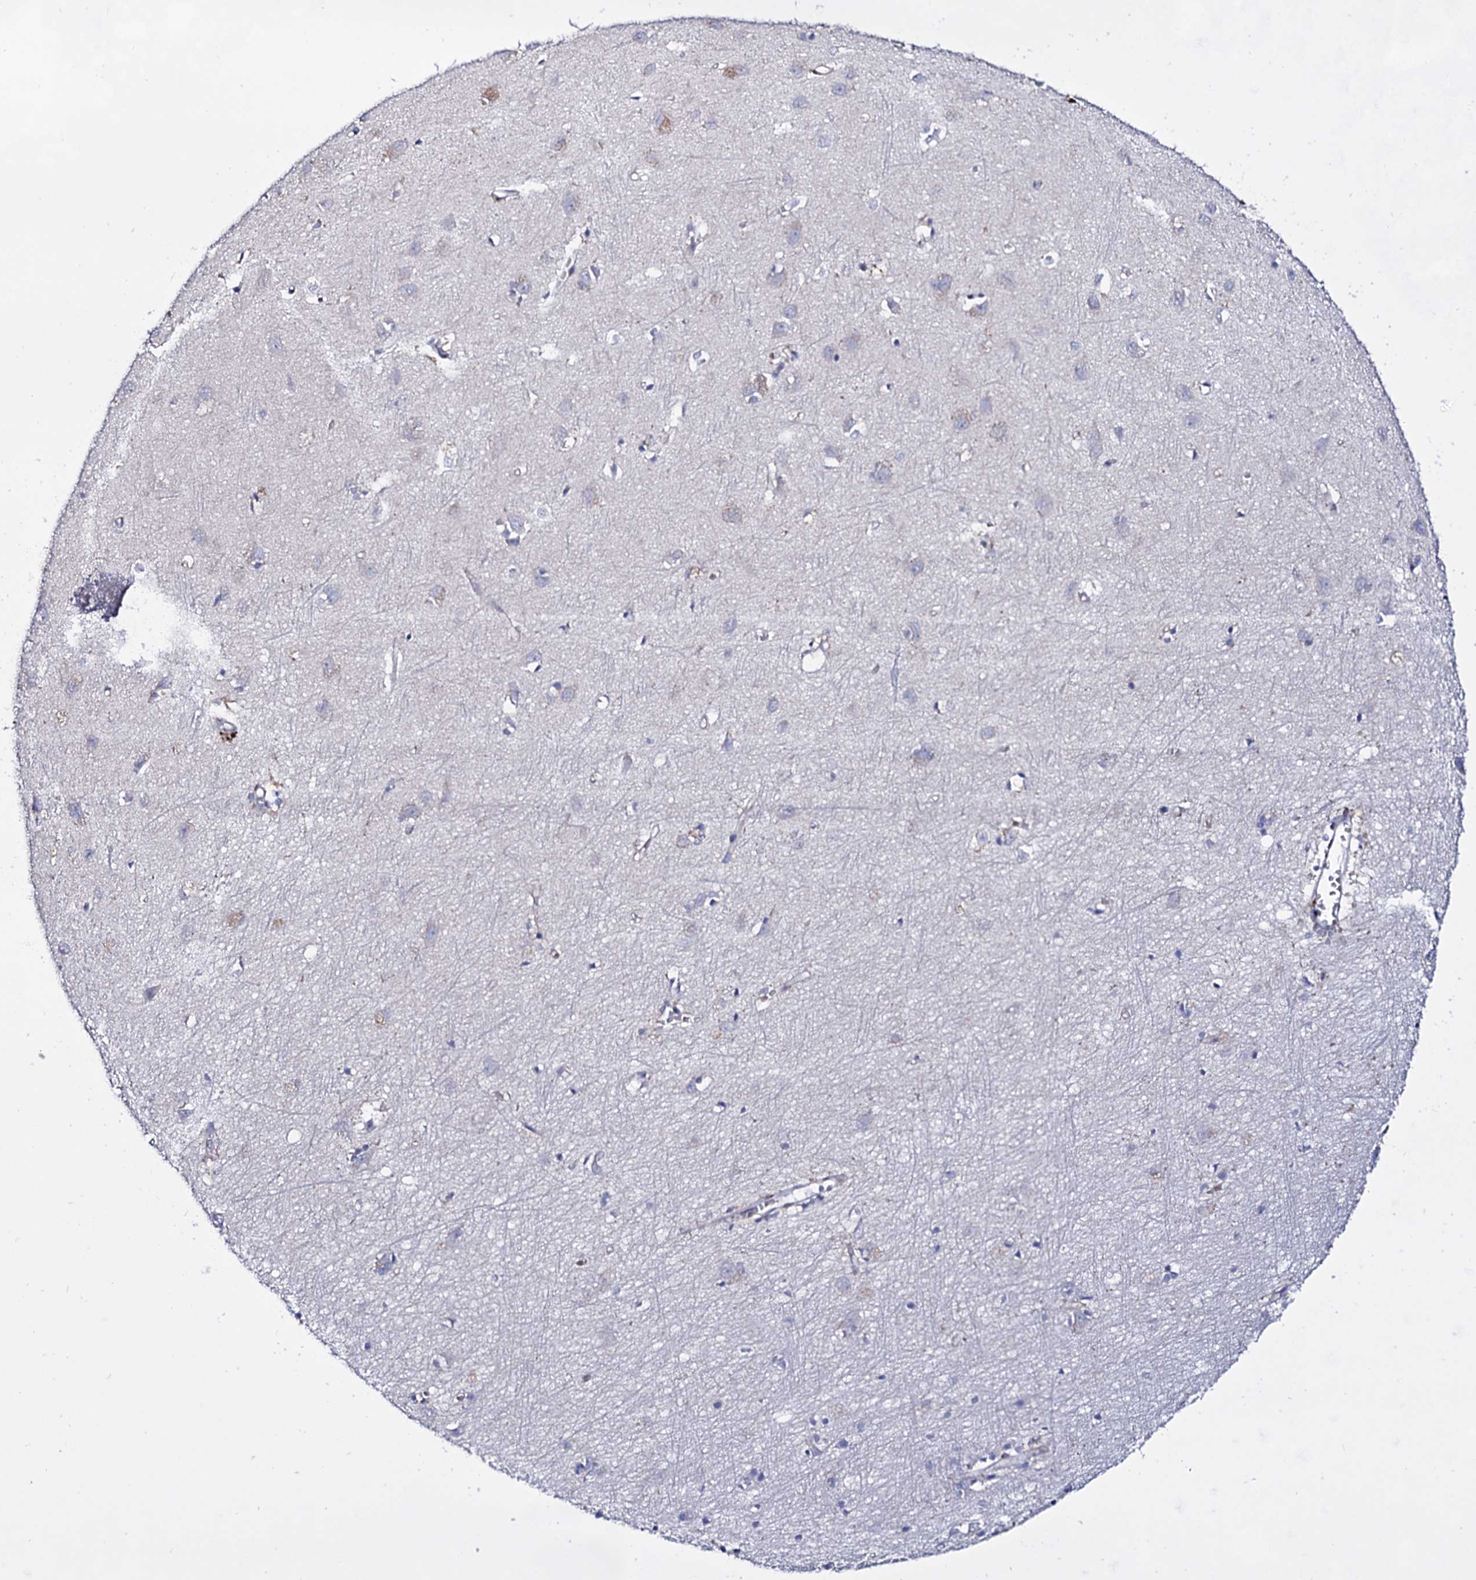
{"staining": {"intensity": "weak", "quantity": "<25%", "location": "cytoplasmic/membranous"}, "tissue": "cerebral cortex", "cell_type": "Endothelial cells", "image_type": "normal", "snomed": [{"axis": "morphology", "description": "Normal tissue, NOS"}, {"axis": "topography", "description": "Cerebral cortex"}], "caption": "Immunohistochemistry (IHC) of normal cerebral cortex reveals no staining in endothelial cells. (Immunohistochemistry, brightfield microscopy, high magnification).", "gene": "PLIN1", "patient": {"sex": "female", "age": 64}}